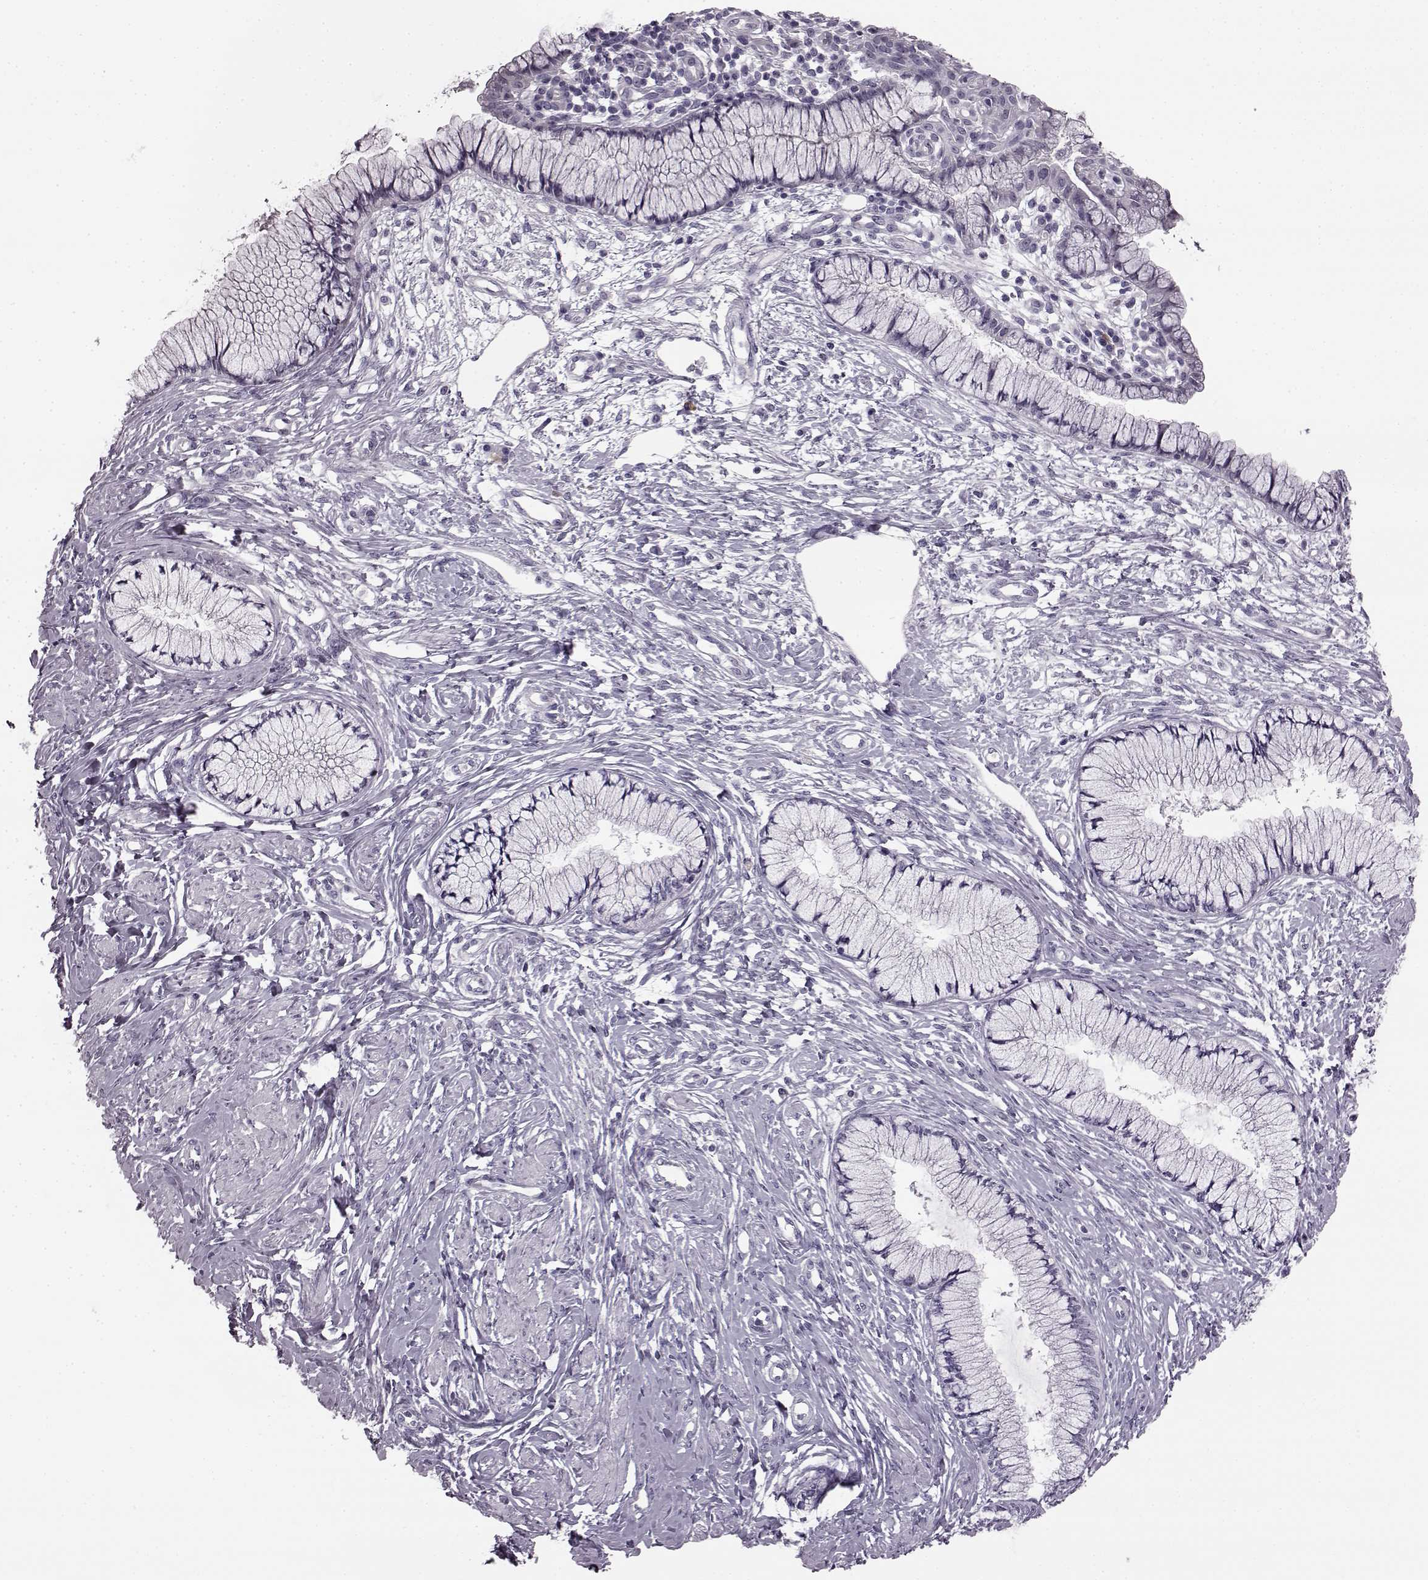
{"staining": {"intensity": "negative", "quantity": "none", "location": "none"}, "tissue": "cervix", "cell_type": "Glandular cells", "image_type": "normal", "snomed": [{"axis": "morphology", "description": "Normal tissue, NOS"}, {"axis": "topography", "description": "Cervix"}], "caption": "This photomicrograph is of benign cervix stained with immunohistochemistry (IHC) to label a protein in brown with the nuclei are counter-stained blue. There is no positivity in glandular cells. (DAB immunohistochemistry with hematoxylin counter stain).", "gene": "PRPH2", "patient": {"sex": "female", "age": 37}}